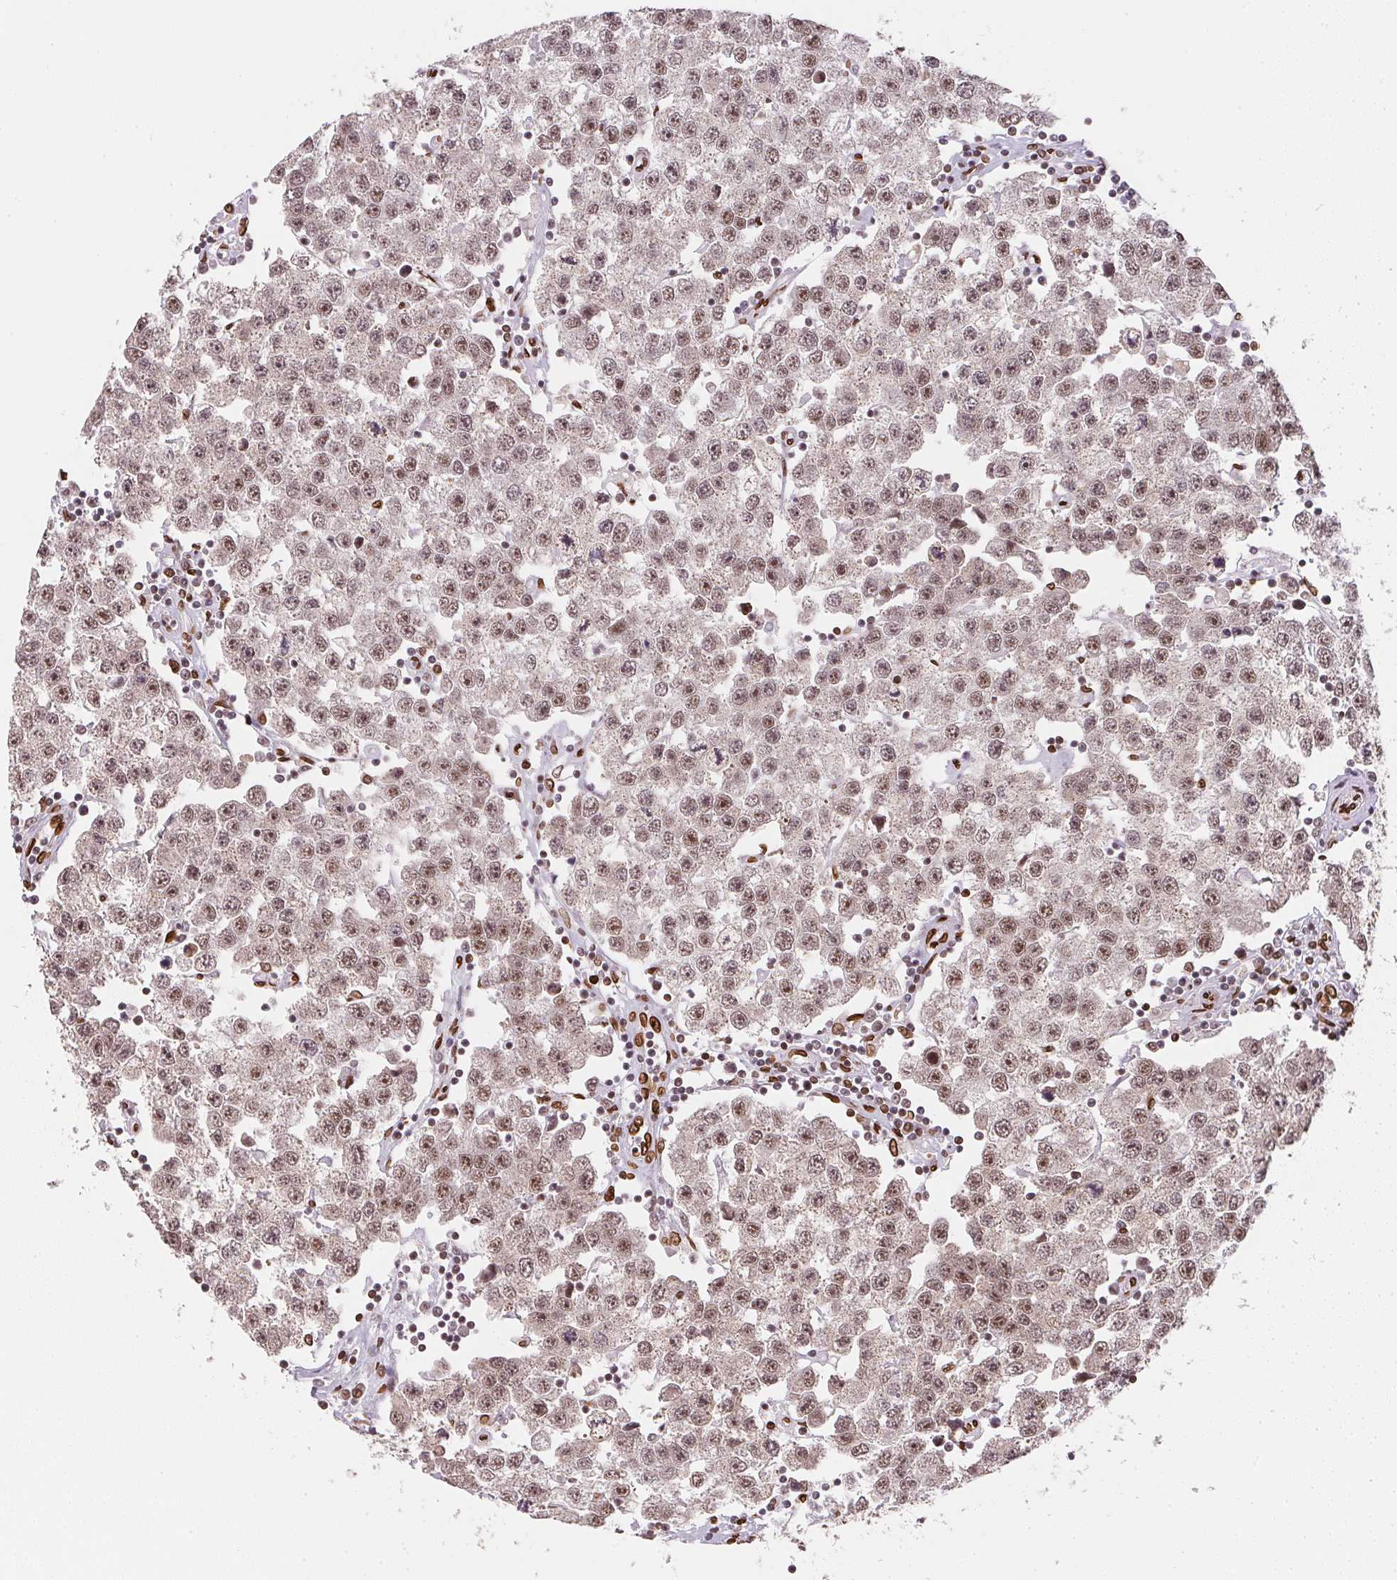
{"staining": {"intensity": "weak", "quantity": ">75%", "location": "nuclear"}, "tissue": "testis cancer", "cell_type": "Tumor cells", "image_type": "cancer", "snomed": [{"axis": "morphology", "description": "Seminoma, NOS"}, {"axis": "topography", "description": "Testis"}], "caption": "This is an image of immunohistochemistry staining of seminoma (testis), which shows weak staining in the nuclear of tumor cells.", "gene": "SAP30BP", "patient": {"sex": "male", "age": 34}}